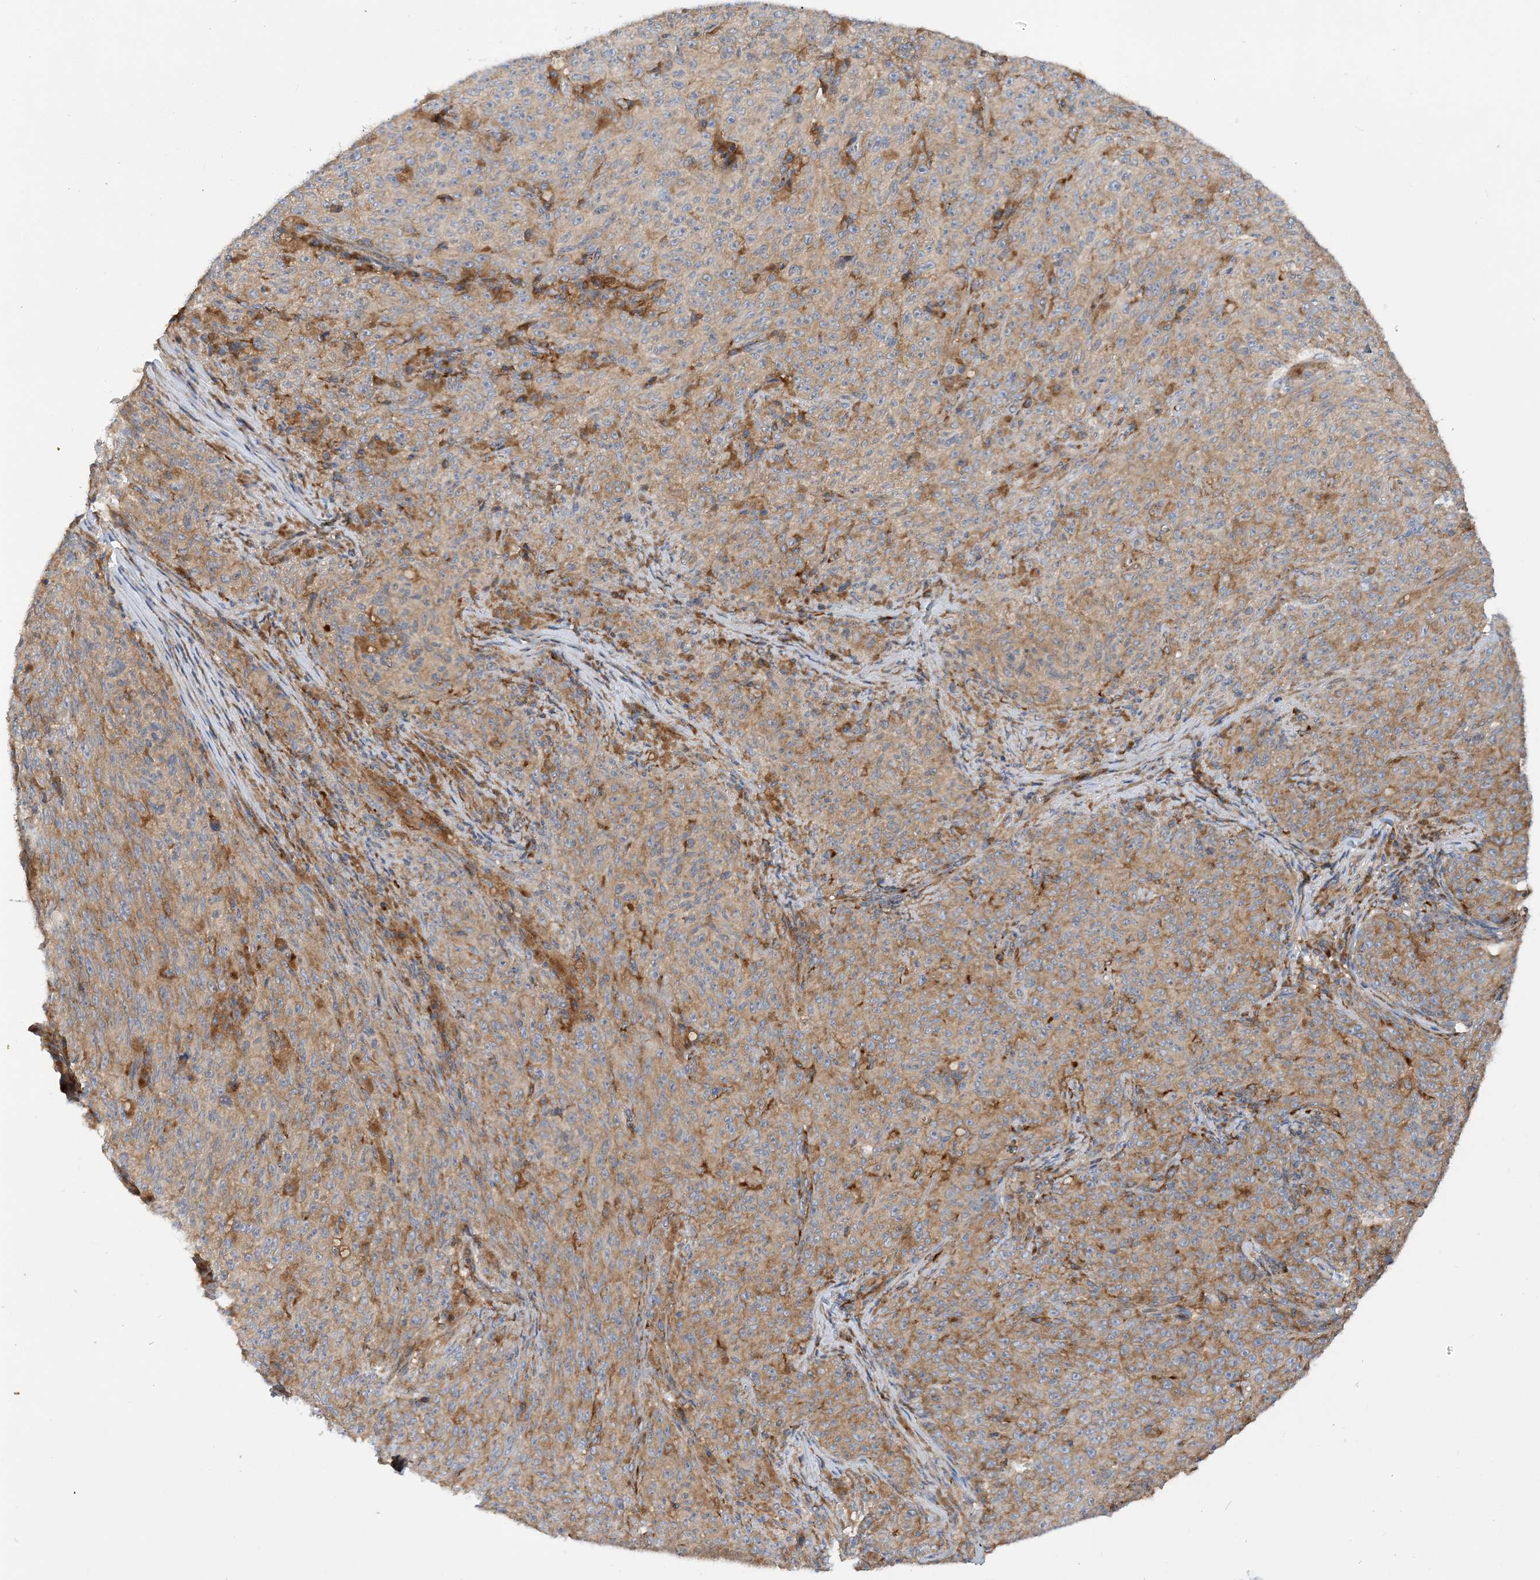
{"staining": {"intensity": "moderate", "quantity": ">75%", "location": "cytoplasmic/membranous"}, "tissue": "melanoma", "cell_type": "Tumor cells", "image_type": "cancer", "snomed": [{"axis": "morphology", "description": "Malignant melanoma, NOS"}, {"axis": "topography", "description": "Skin"}], "caption": "Melanoma tissue shows moderate cytoplasmic/membranous staining in approximately >75% of tumor cells The staining was performed using DAB (3,3'-diaminobenzidine), with brown indicating positive protein expression. Nuclei are stained blue with hematoxylin.", "gene": "LARP4B", "patient": {"sex": "female", "age": 82}}